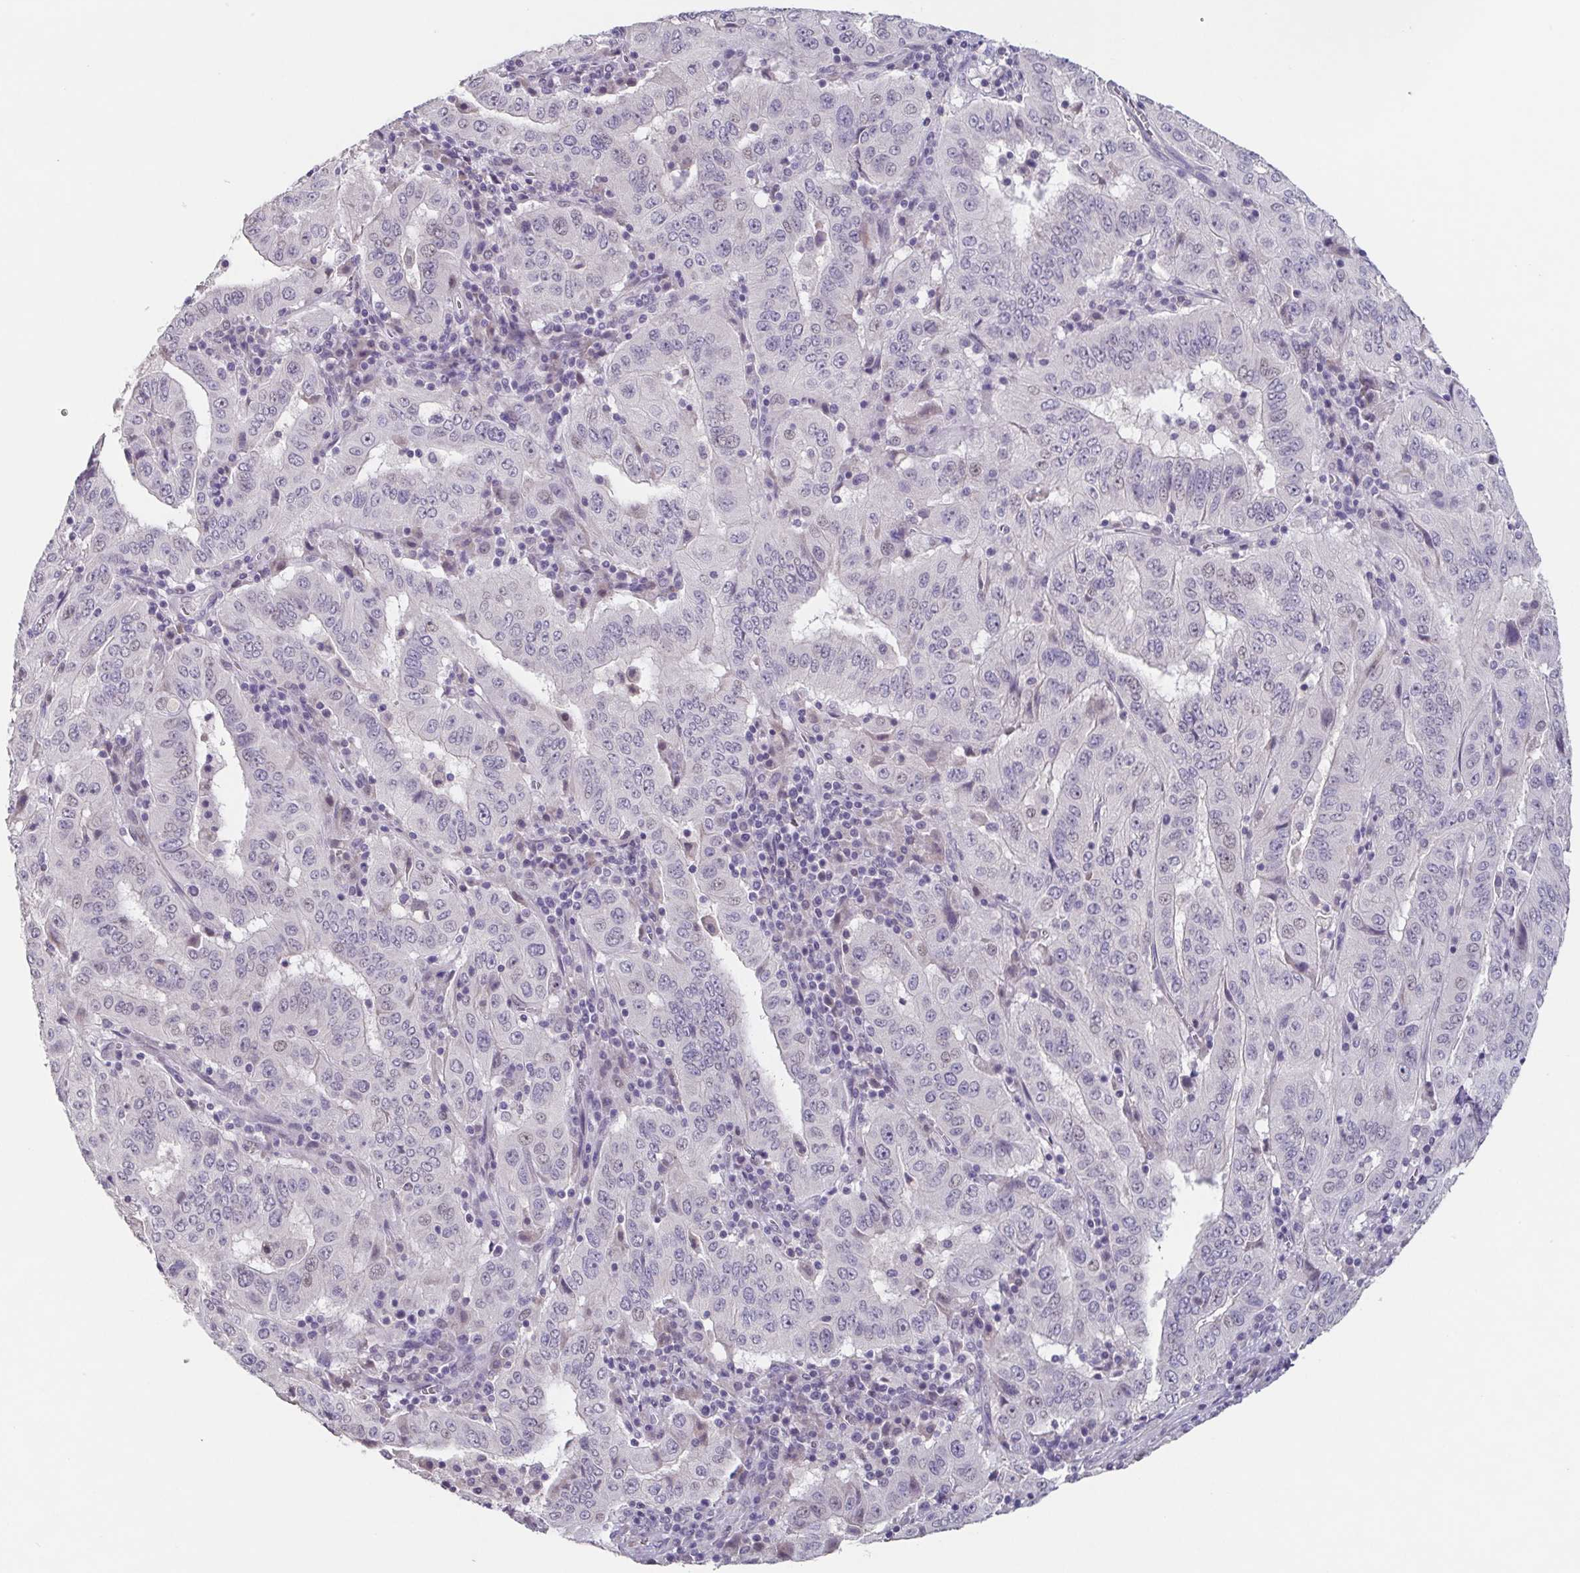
{"staining": {"intensity": "negative", "quantity": "none", "location": "none"}, "tissue": "pancreatic cancer", "cell_type": "Tumor cells", "image_type": "cancer", "snomed": [{"axis": "morphology", "description": "Adenocarcinoma, NOS"}, {"axis": "topography", "description": "Pancreas"}], "caption": "Immunohistochemistry histopathology image of neoplastic tissue: pancreatic cancer (adenocarcinoma) stained with DAB (3,3'-diaminobenzidine) demonstrates no significant protein expression in tumor cells.", "gene": "GHRL", "patient": {"sex": "male", "age": 63}}